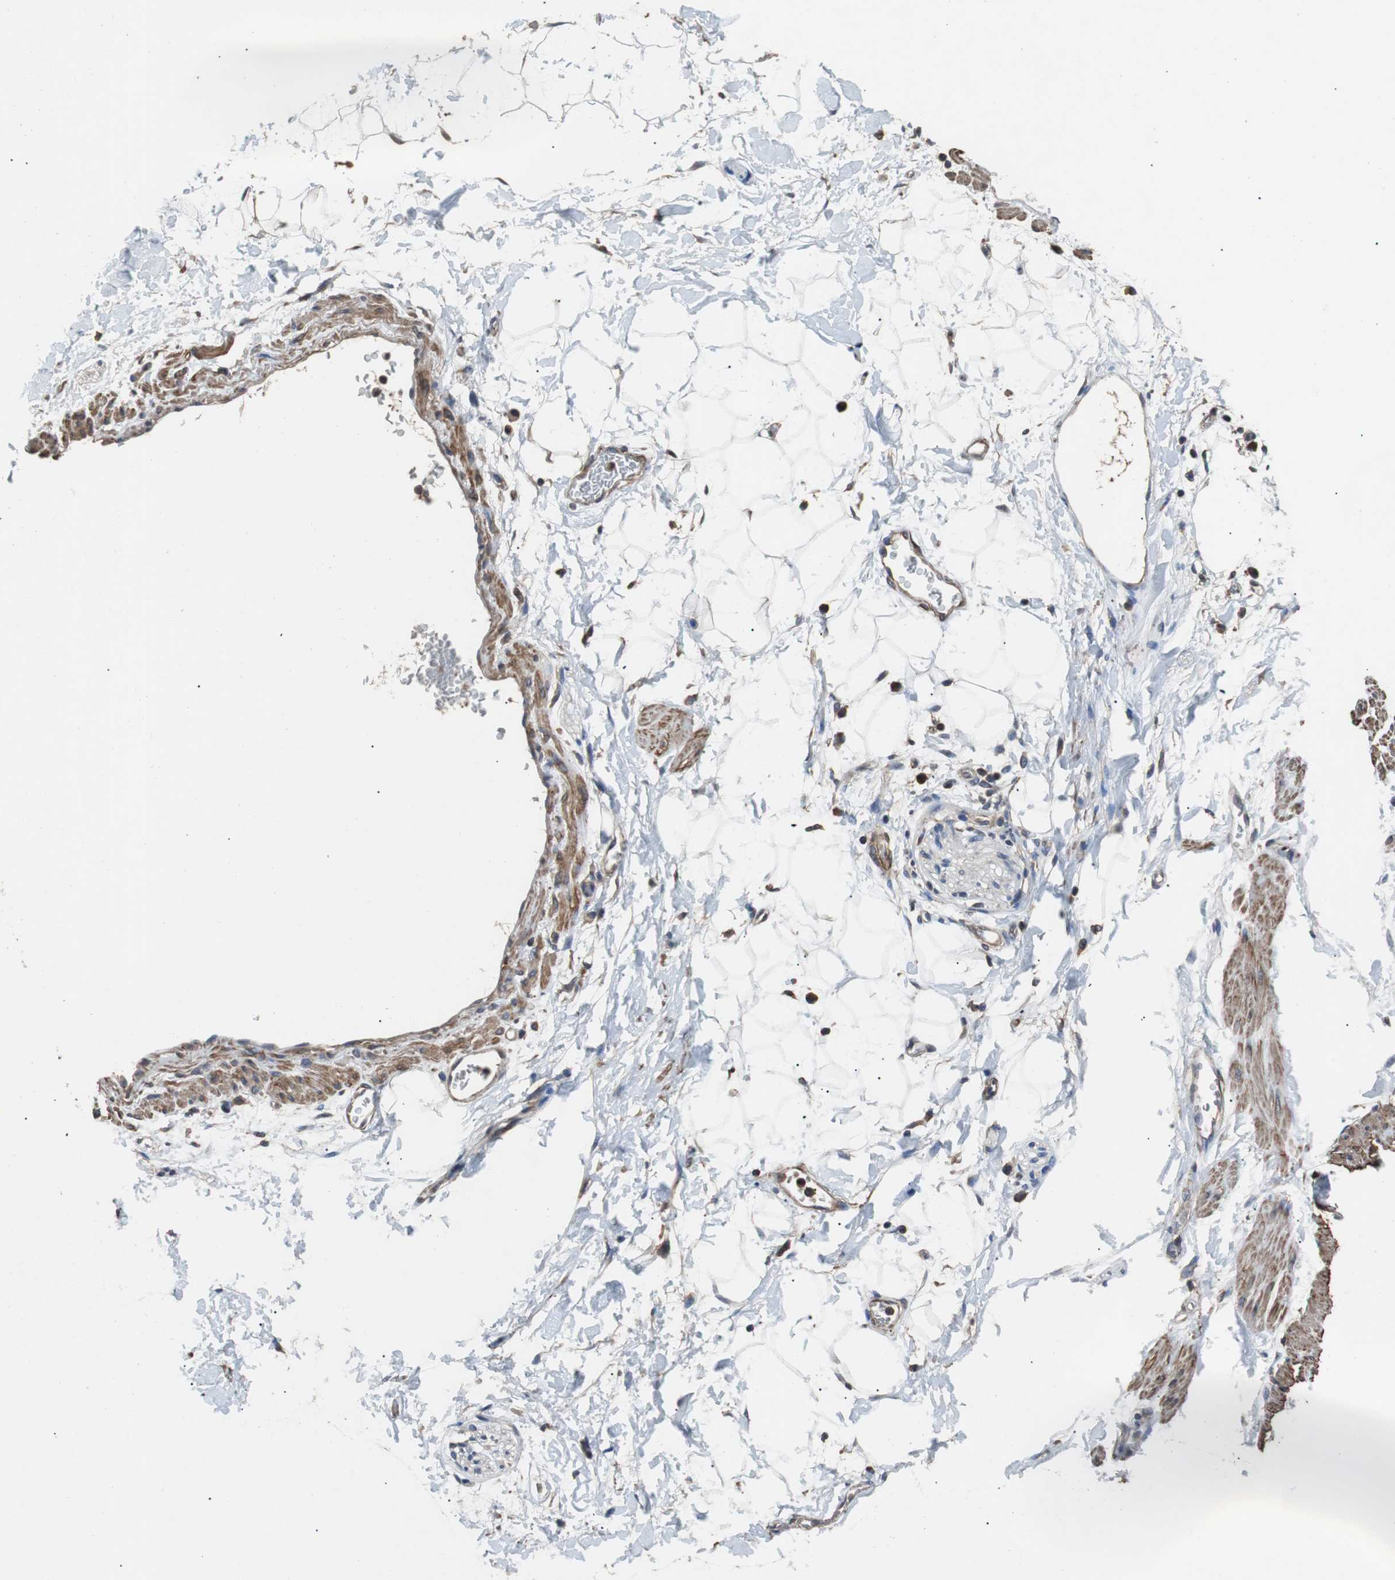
{"staining": {"intensity": "moderate", "quantity": ">75%", "location": "cytoplasmic/membranous"}, "tissue": "adipose tissue", "cell_type": "Adipocytes", "image_type": "normal", "snomed": [{"axis": "morphology", "description": "Normal tissue, NOS"}, {"axis": "topography", "description": "Soft tissue"}], "caption": "Adipose tissue stained with DAB (3,3'-diaminobenzidine) IHC displays medium levels of moderate cytoplasmic/membranous expression in about >75% of adipocytes. (DAB (3,3'-diaminobenzidine) = brown stain, brightfield microscopy at high magnification).", "gene": "PITRM1", "patient": {"sex": "male", "age": 72}}